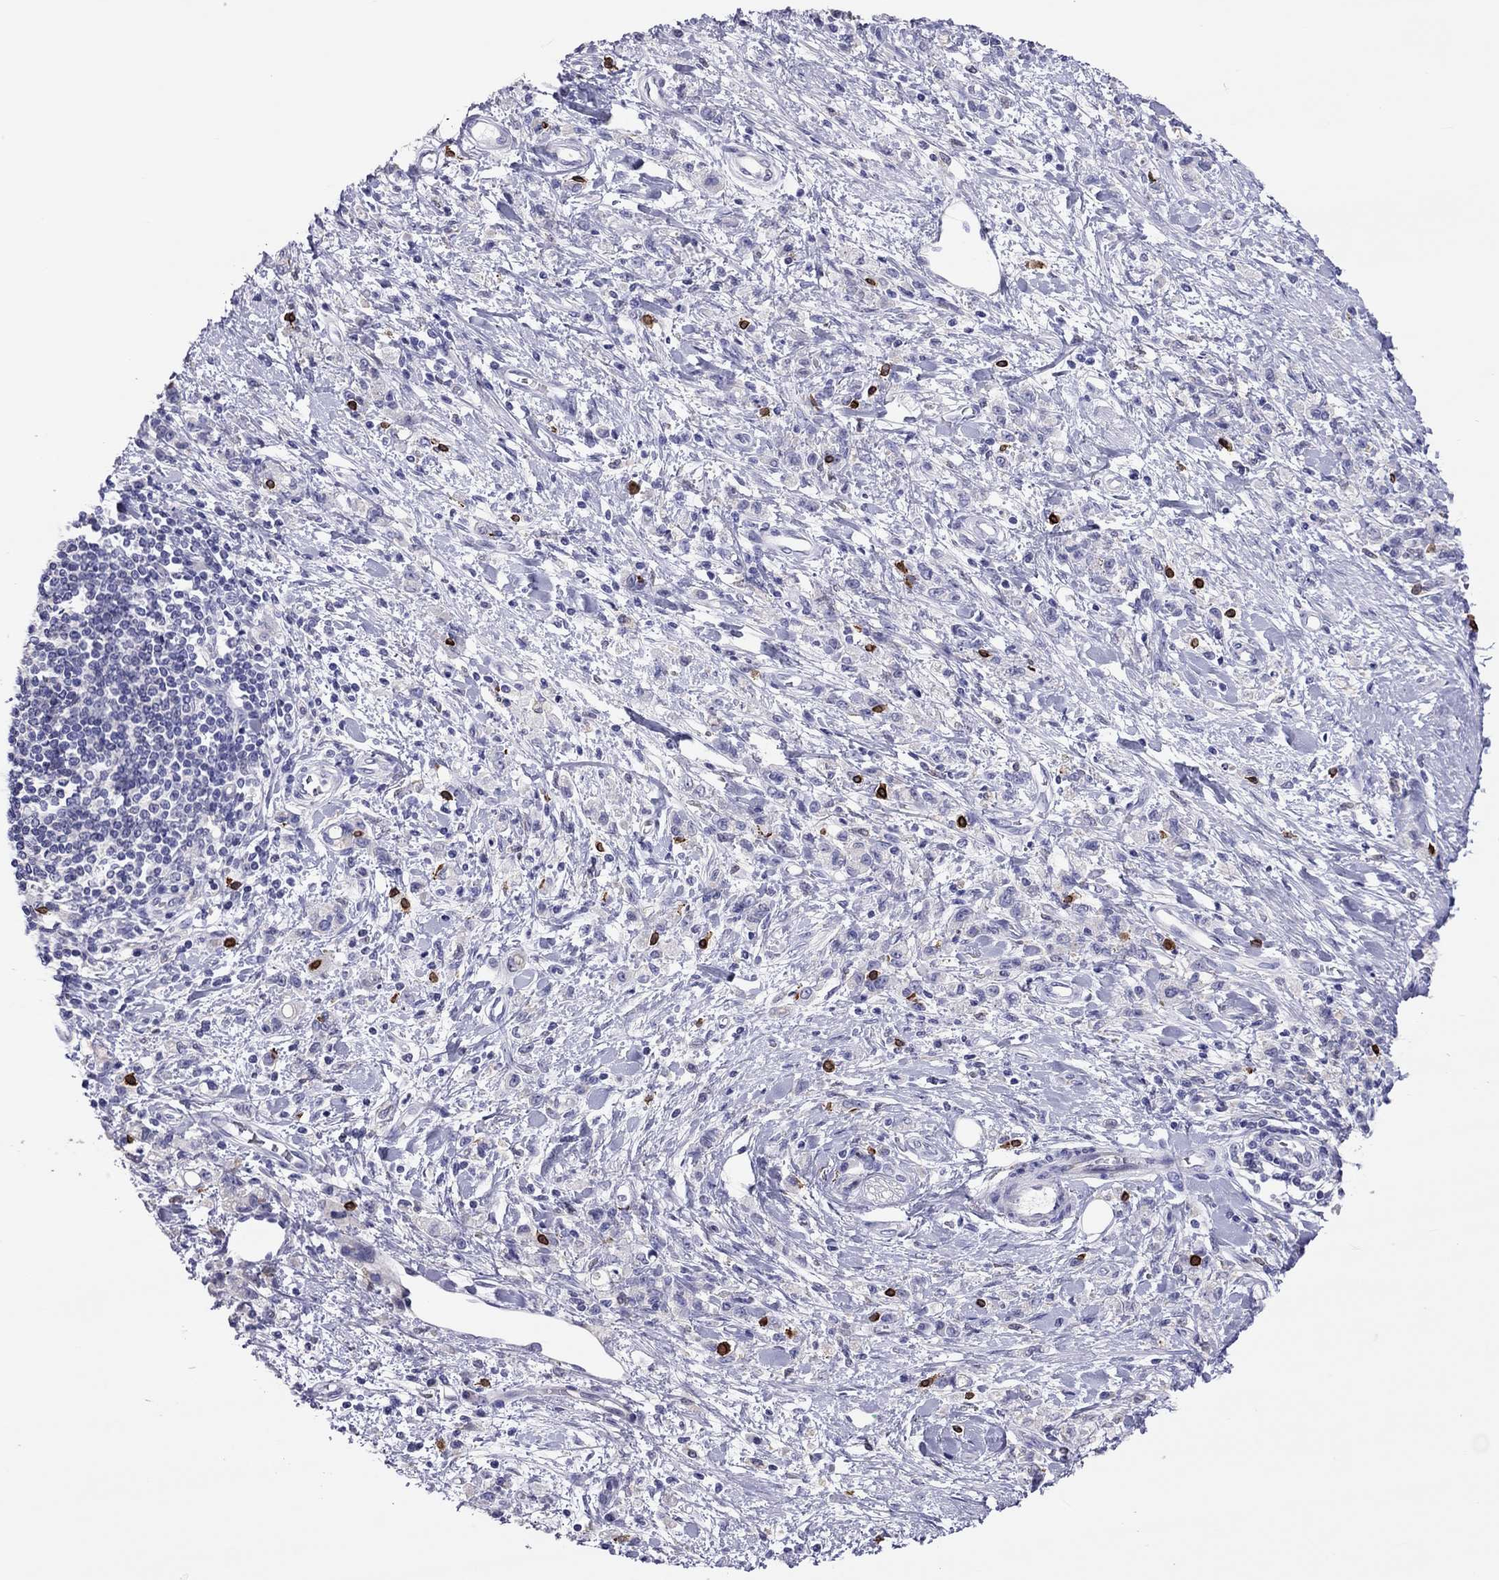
{"staining": {"intensity": "negative", "quantity": "none", "location": "none"}, "tissue": "stomach cancer", "cell_type": "Tumor cells", "image_type": "cancer", "snomed": [{"axis": "morphology", "description": "Adenocarcinoma, NOS"}, {"axis": "topography", "description": "Stomach"}], "caption": "Immunohistochemical staining of human stomach cancer displays no significant staining in tumor cells.", "gene": "ADORA2A", "patient": {"sex": "male", "age": 77}}